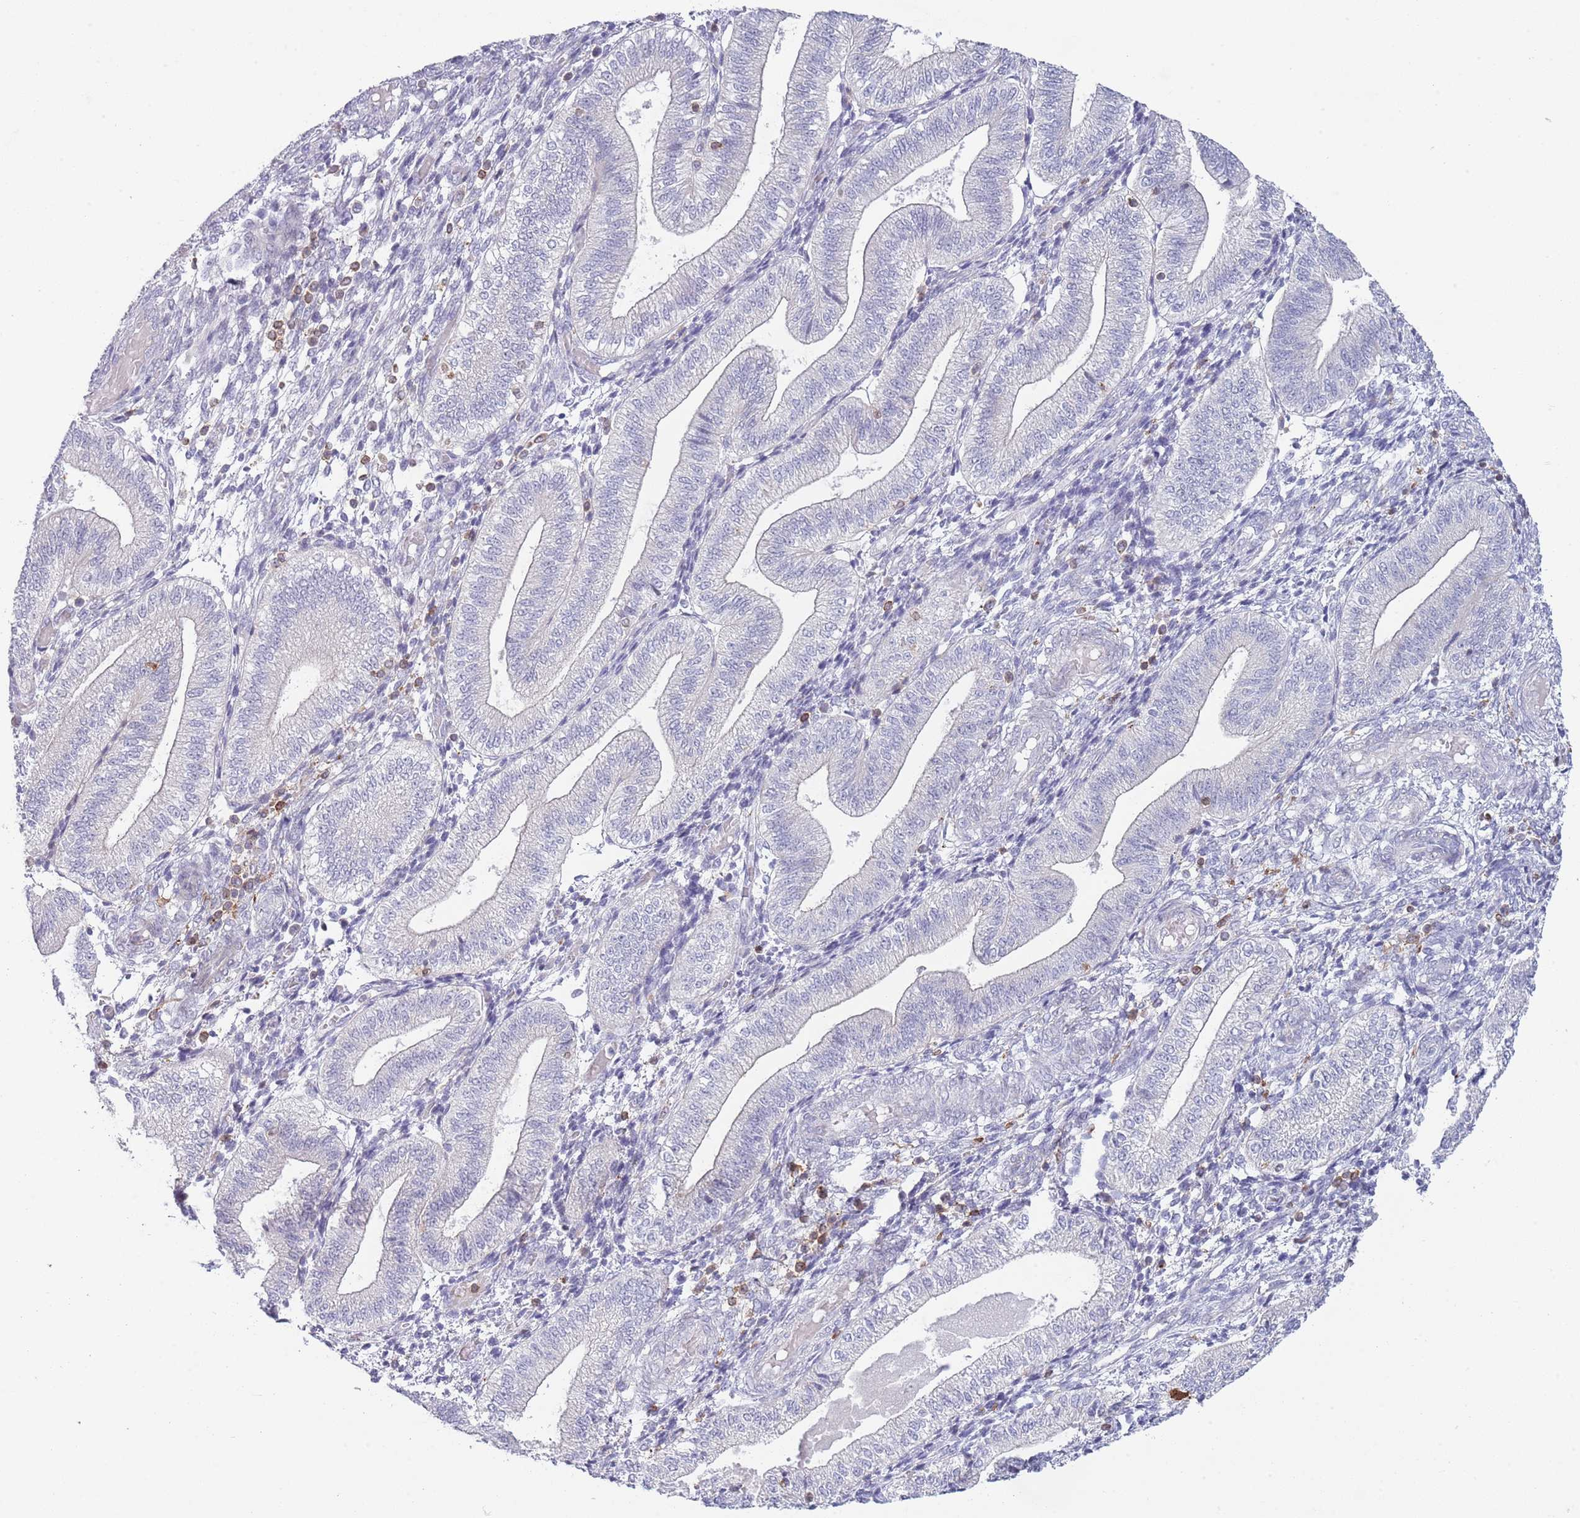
{"staining": {"intensity": "weak", "quantity": "<25%", "location": "cytoplasmic/membranous"}, "tissue": "endometrium", "cell_type": "Cells in endometrial stroma", "image_type": "normal", "snomed": [{"axis": "morphology", "description": "Normal tissue, NOS"}, {"axis": "topography", "description": "Endometrium"}], "caption": "Immunohistochemical staining of unremarkable endometrium demonstrates no significant staining in cells in endometrial stroma. (Brightfield microscopy of DAB immunohistochemistry at high magnification).", "gene": "LPXN", "patient": {"sex": "female", "age": 34}}